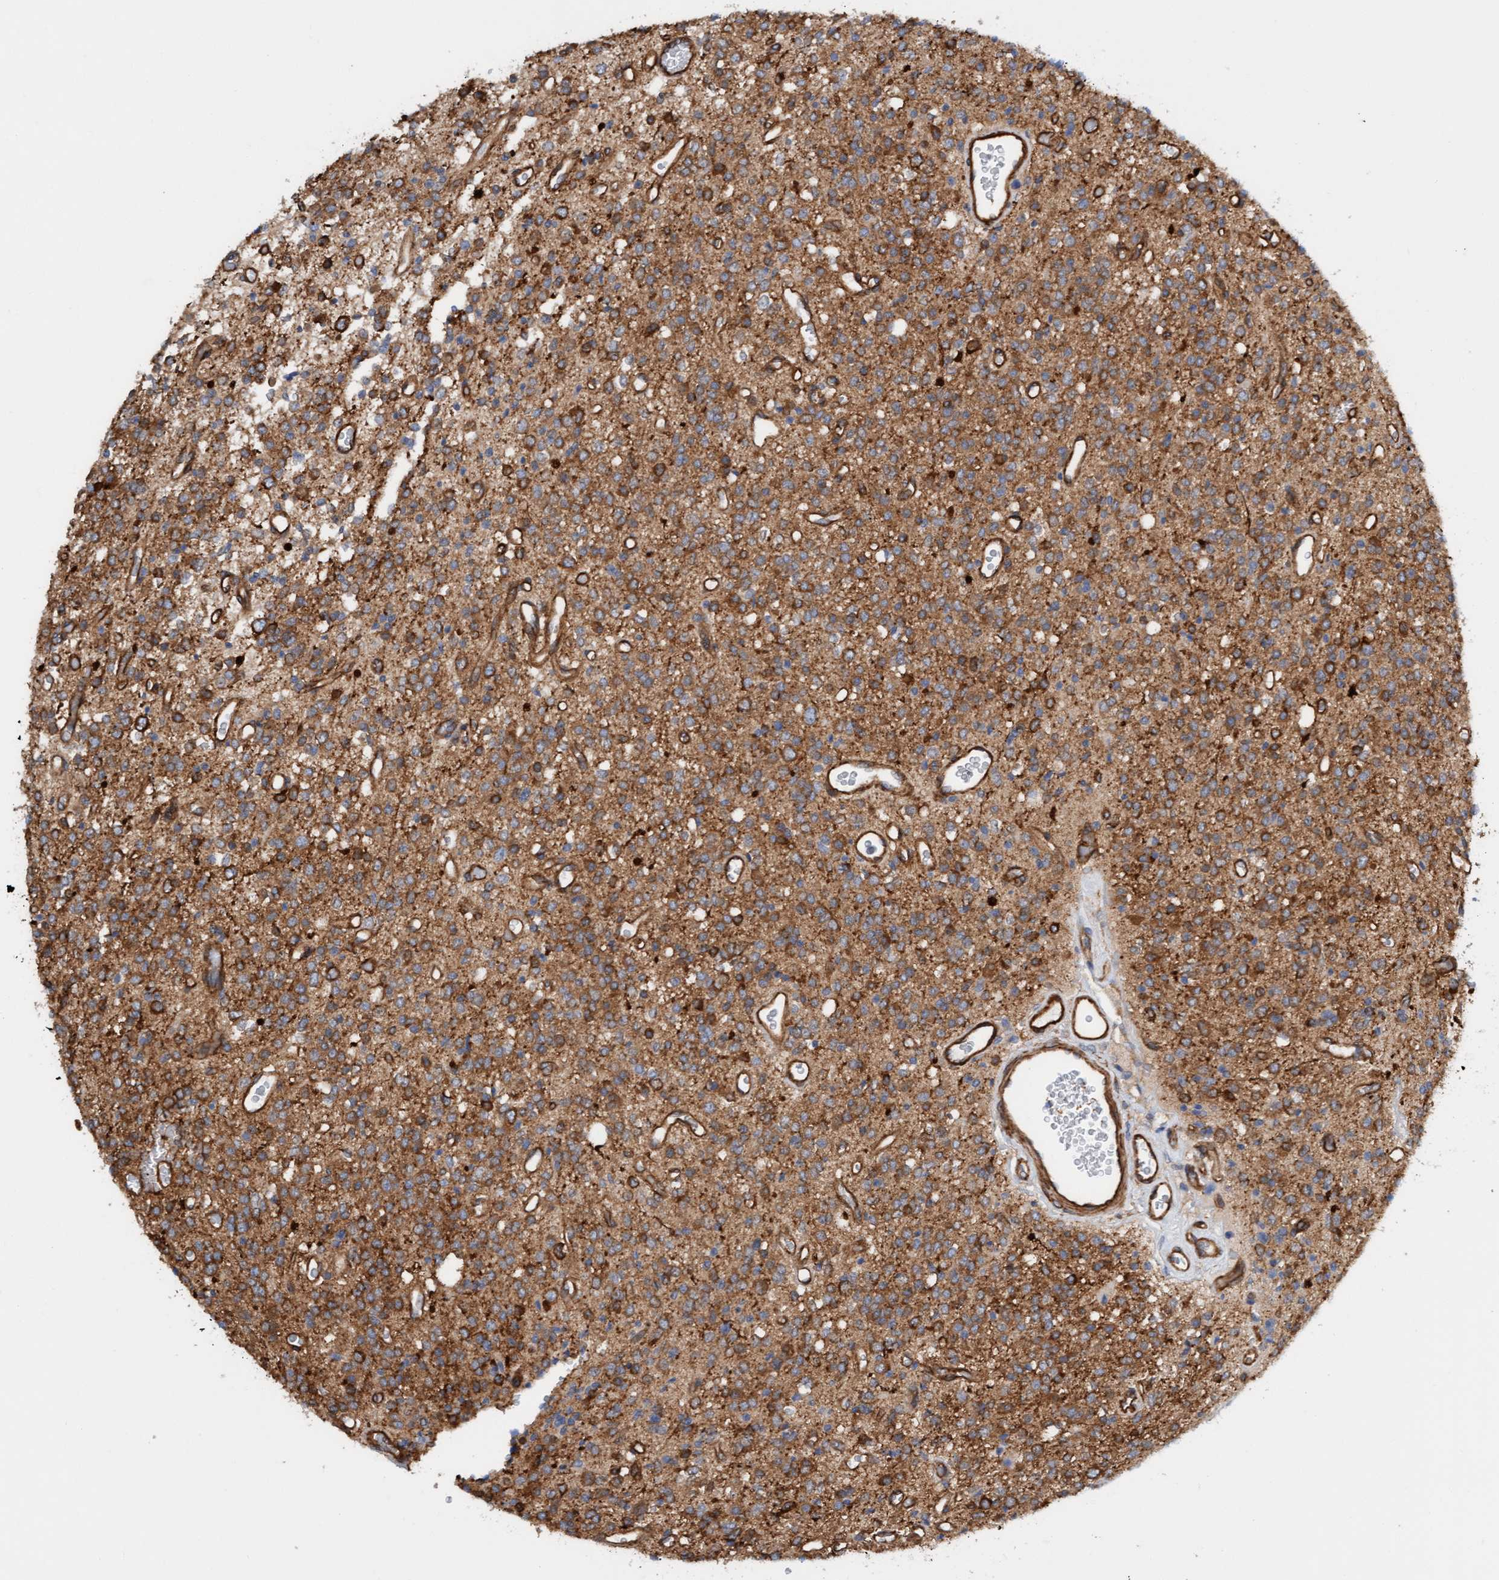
{"staining": {"intensity": "moderate", "quantity": ">75%", "location": "cytoplasmic/membranous"}, "tissue": "glioma", "cell_type": "Tumor cells", "image_type": "cancer", "snomed": [{"axis": "morphology", "description": "Glioma, malignant, High grade"}, {"axis": "topography", "description": "Brain"}], "caption": "A medium amount of moderate cytoplasmic/membranous staining is appreciated in about >75% of tumor cells in glioma tissue.", "gene": "FMNL3", "patient": {"sex": "male", "age": 34}}